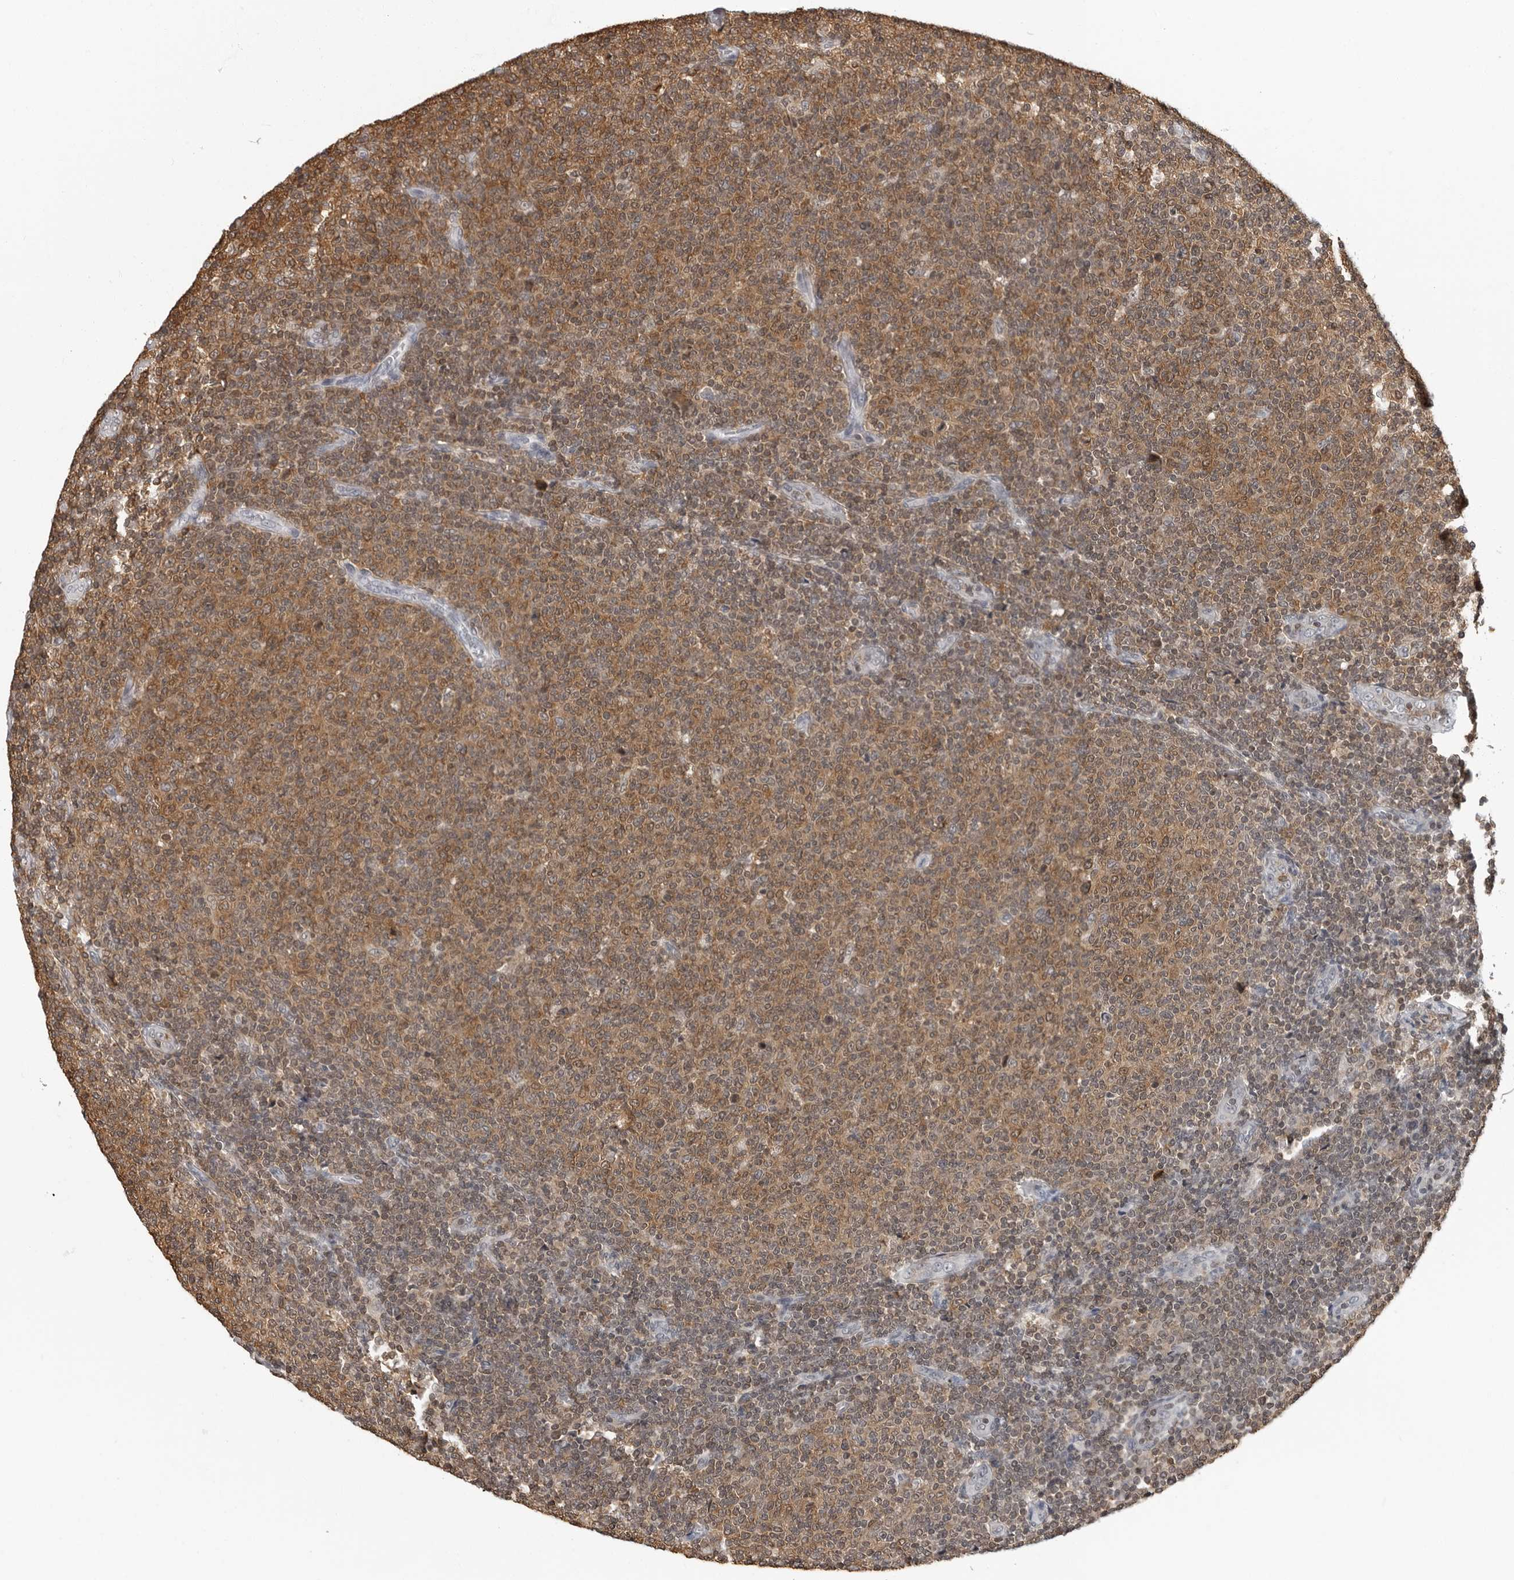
{"staining": {"intensity": "moderate", "quantity": ">75%", "location": "cytoplasmic/membranous"}, "tissue": "lymphoma", "cell_type": "Tumor cells", "image_type": "cancer", "snomed": [{"axis": "morphology", "description": "Malignant lymphoma, non-Hodgkin's type, Low grade"}, {"axis": "topography", "description": "Lymph node"}], "caption": "Human lymphoma stained for a protein (brown) reveals moderate cytoplasmic/membranous positive positivity in approximately >75% of tumor cells.", "gene": "HSPH1", "patient": {"sex": "male", "age": 66}}